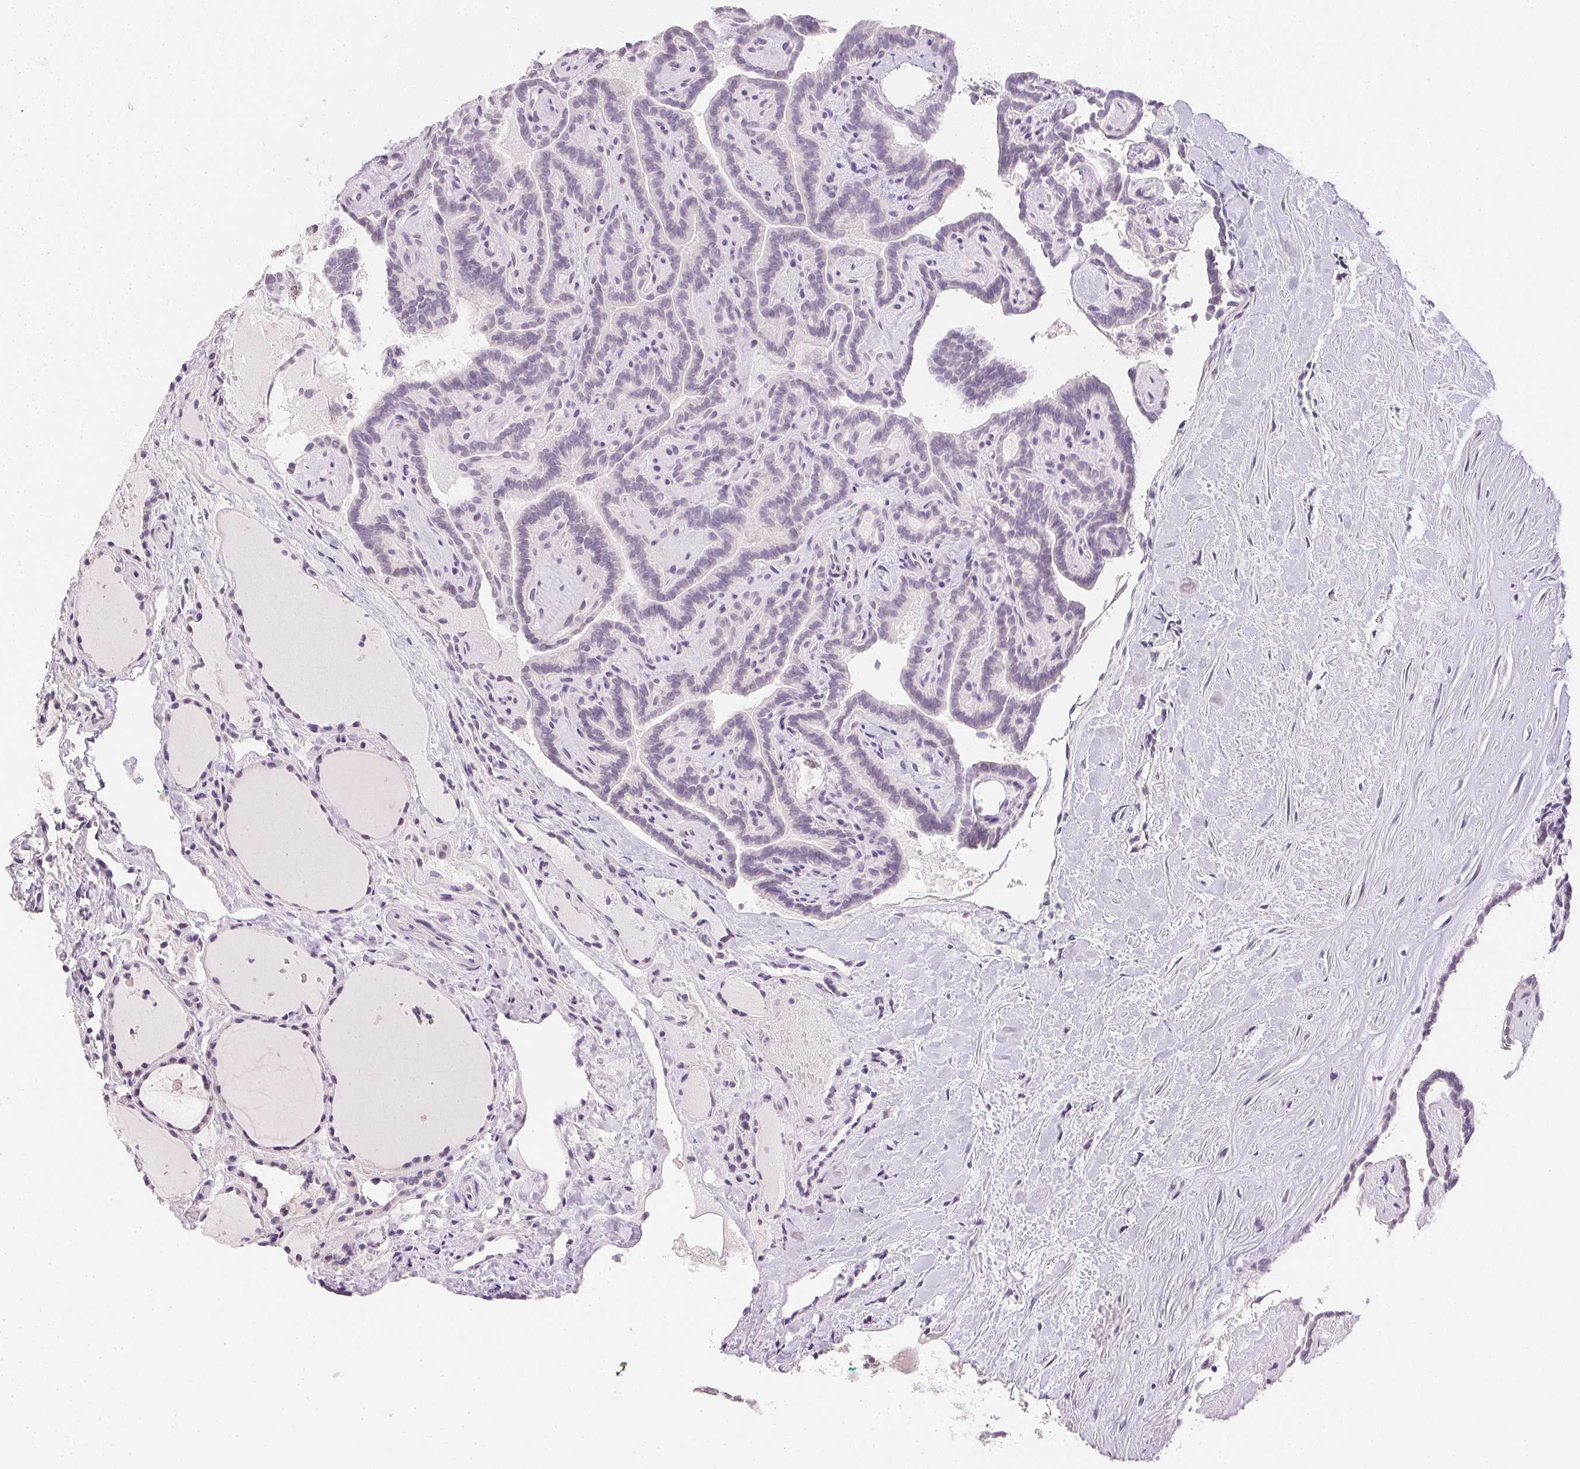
{"staining": {"intensity": "negative", "quantity": "none", "location": "none"}, "tissue": "thyroid cancer", "cell_type": "Tumor cells", "image_type": "cancer", "snomed": [{"axis": "morphology", "description": "Papillary adenocarcinoma, NOS"}, {"axis": "topography", "description": "Thyroid gland"}], "caption": "Tumor cells are negative for protein expression in human thyroid papillary adenocarcinoma.", "gene": "PPY", "patient": {"sex": "female", "age": 21}}